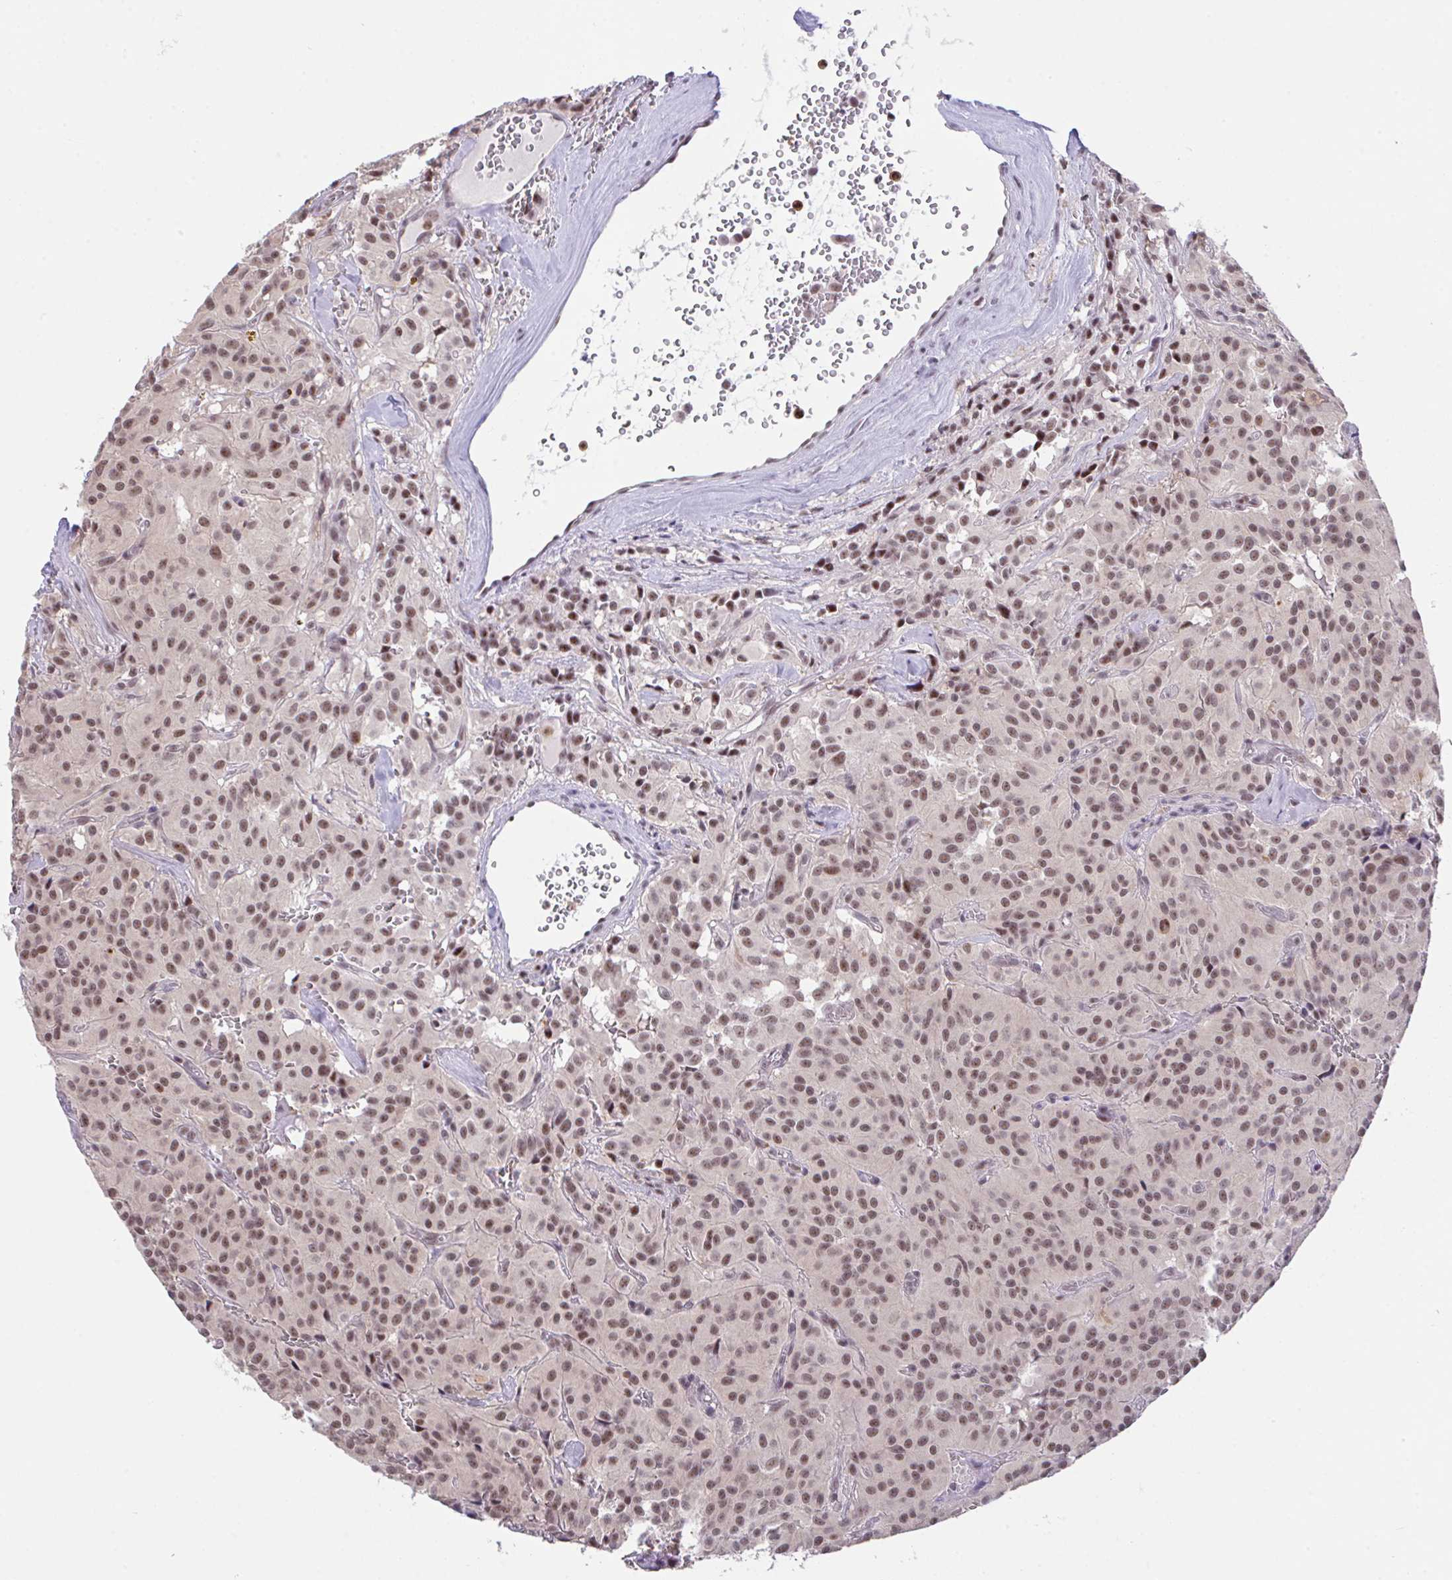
{"staining": {"intensity": "moderate", "quantity": ">75%", "location": "nuclear"}, "tissue": "glioma", "cell_type": "Tumor cells", "image_type": "cancer", "snomed": [{"axis": "morphology", "description": "Glioma, malignant, Low grade"}, {"axis": "topography", "description": "Brain"}], "caption": "Moderate nuclear protein expression is identified in approximately >75% of tumor cells in glioma.", "gene": "OR6K3", "patient": {"sex": "male", "age": 42}}